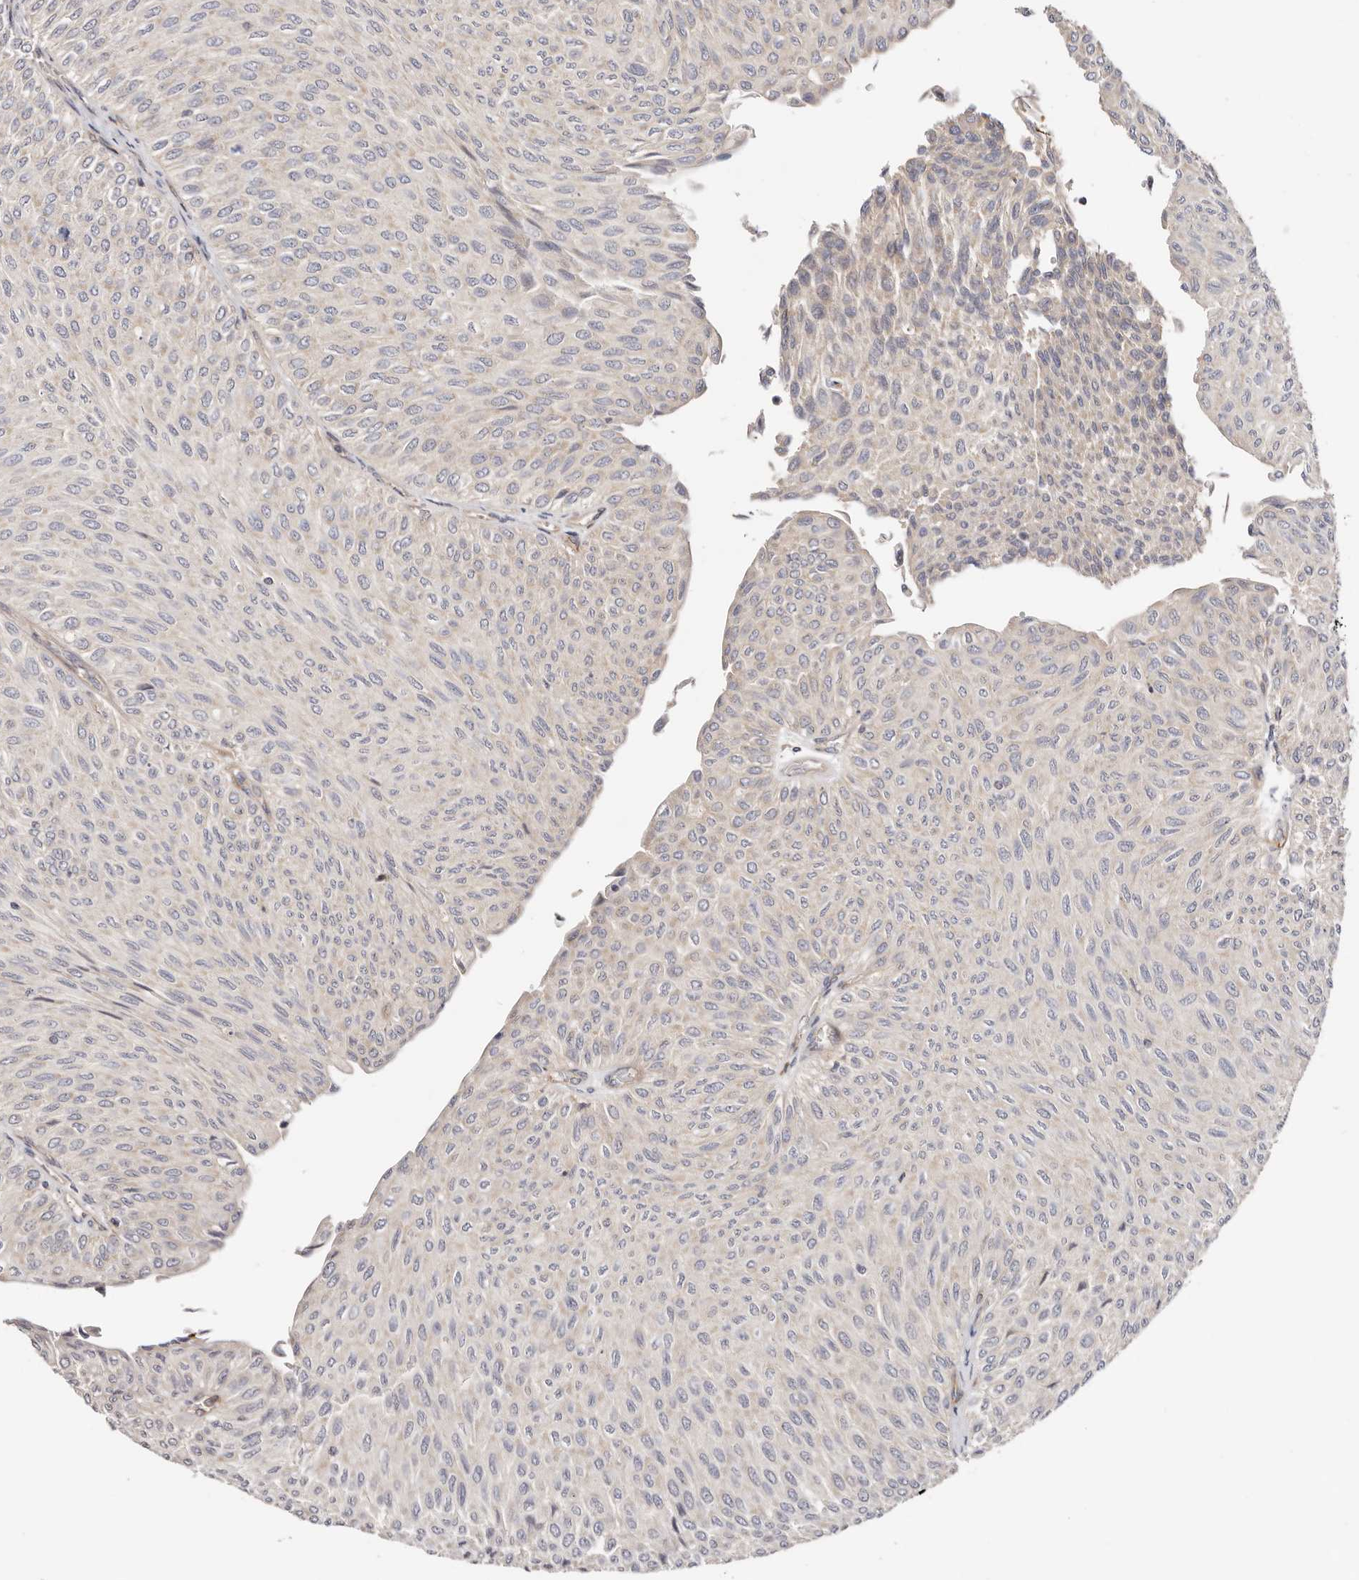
{"staining": {"intensity": "negative", "quantity": "none", "location": "none"}, "tissue": "urothelial cancer", "cell_type": "Tumor cells", "image_type": "cancer", "snomed": [{"axis": "morphology", "description": "Urothelial carcinoma, Low grade"}, {"axis": "topography", "description": "Urinary bladder"}], "caption": "An immunohistochemistry image of urothelial carcinoma (low-grade) is shown. There is no staining in tumor cells of urothelial carcinoma (low-grade).", "gene": "MACF1", "patient": {"sex": "male", "age": 78}}